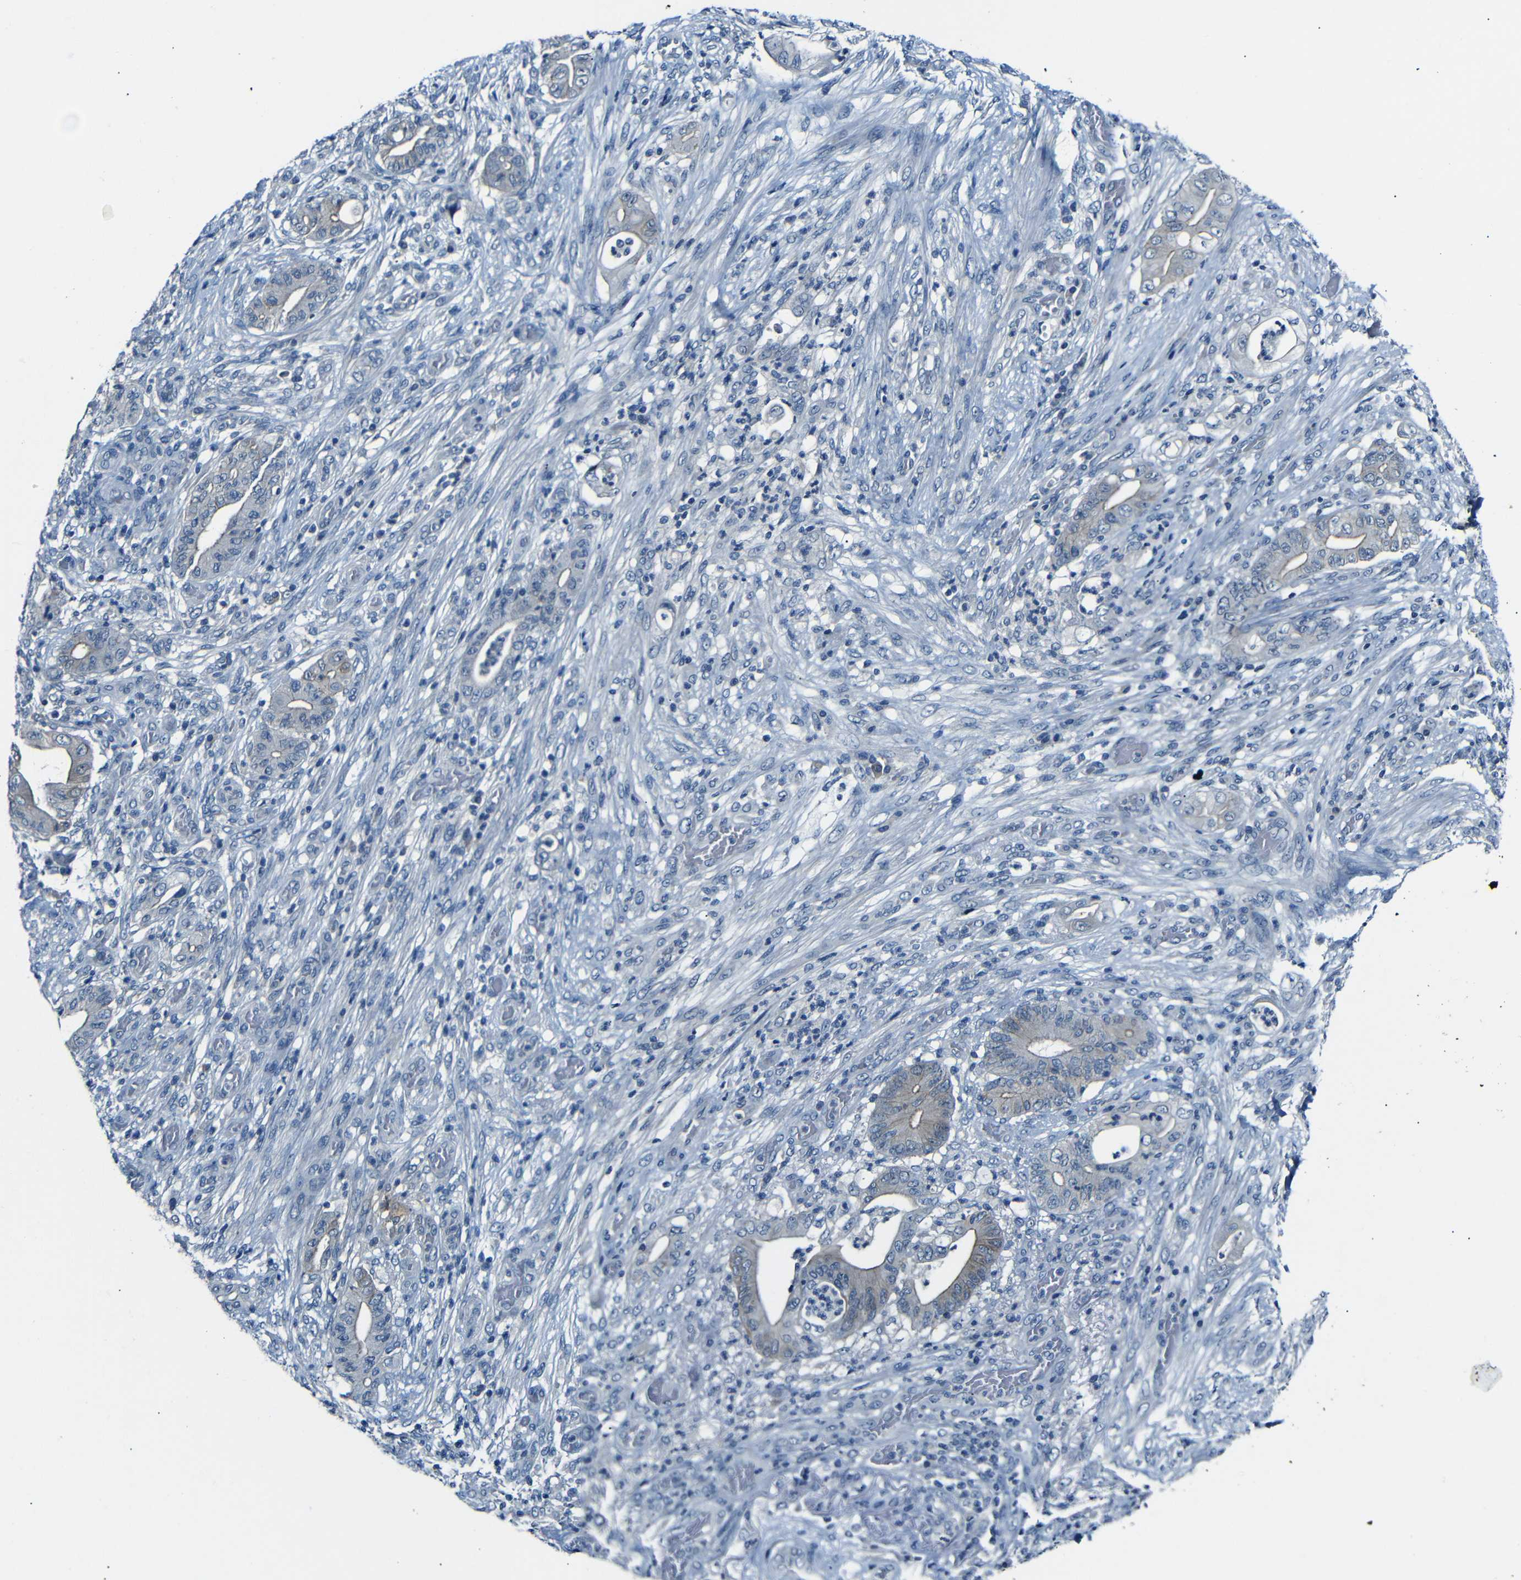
{"staining": {"intensity": "weak", "quantity": "<25%", "location": "cytoplasmic/membranous"}, "tissue": "stomach cancer", "cell_type": "Tumor cells", "image_type": "cancer", "snomed": [{"axis": "morphology", "description": "Adenocarcinoma, NOS"}, {"axis": "topography", "description": "Stomach"}], "caption": "An image of stomach cancer (adenocarcinoma) stained for a protein displays no brown staining in tumor cells.", "gene": "ANK3", "patient": {"sex": "female", "age": 73}}